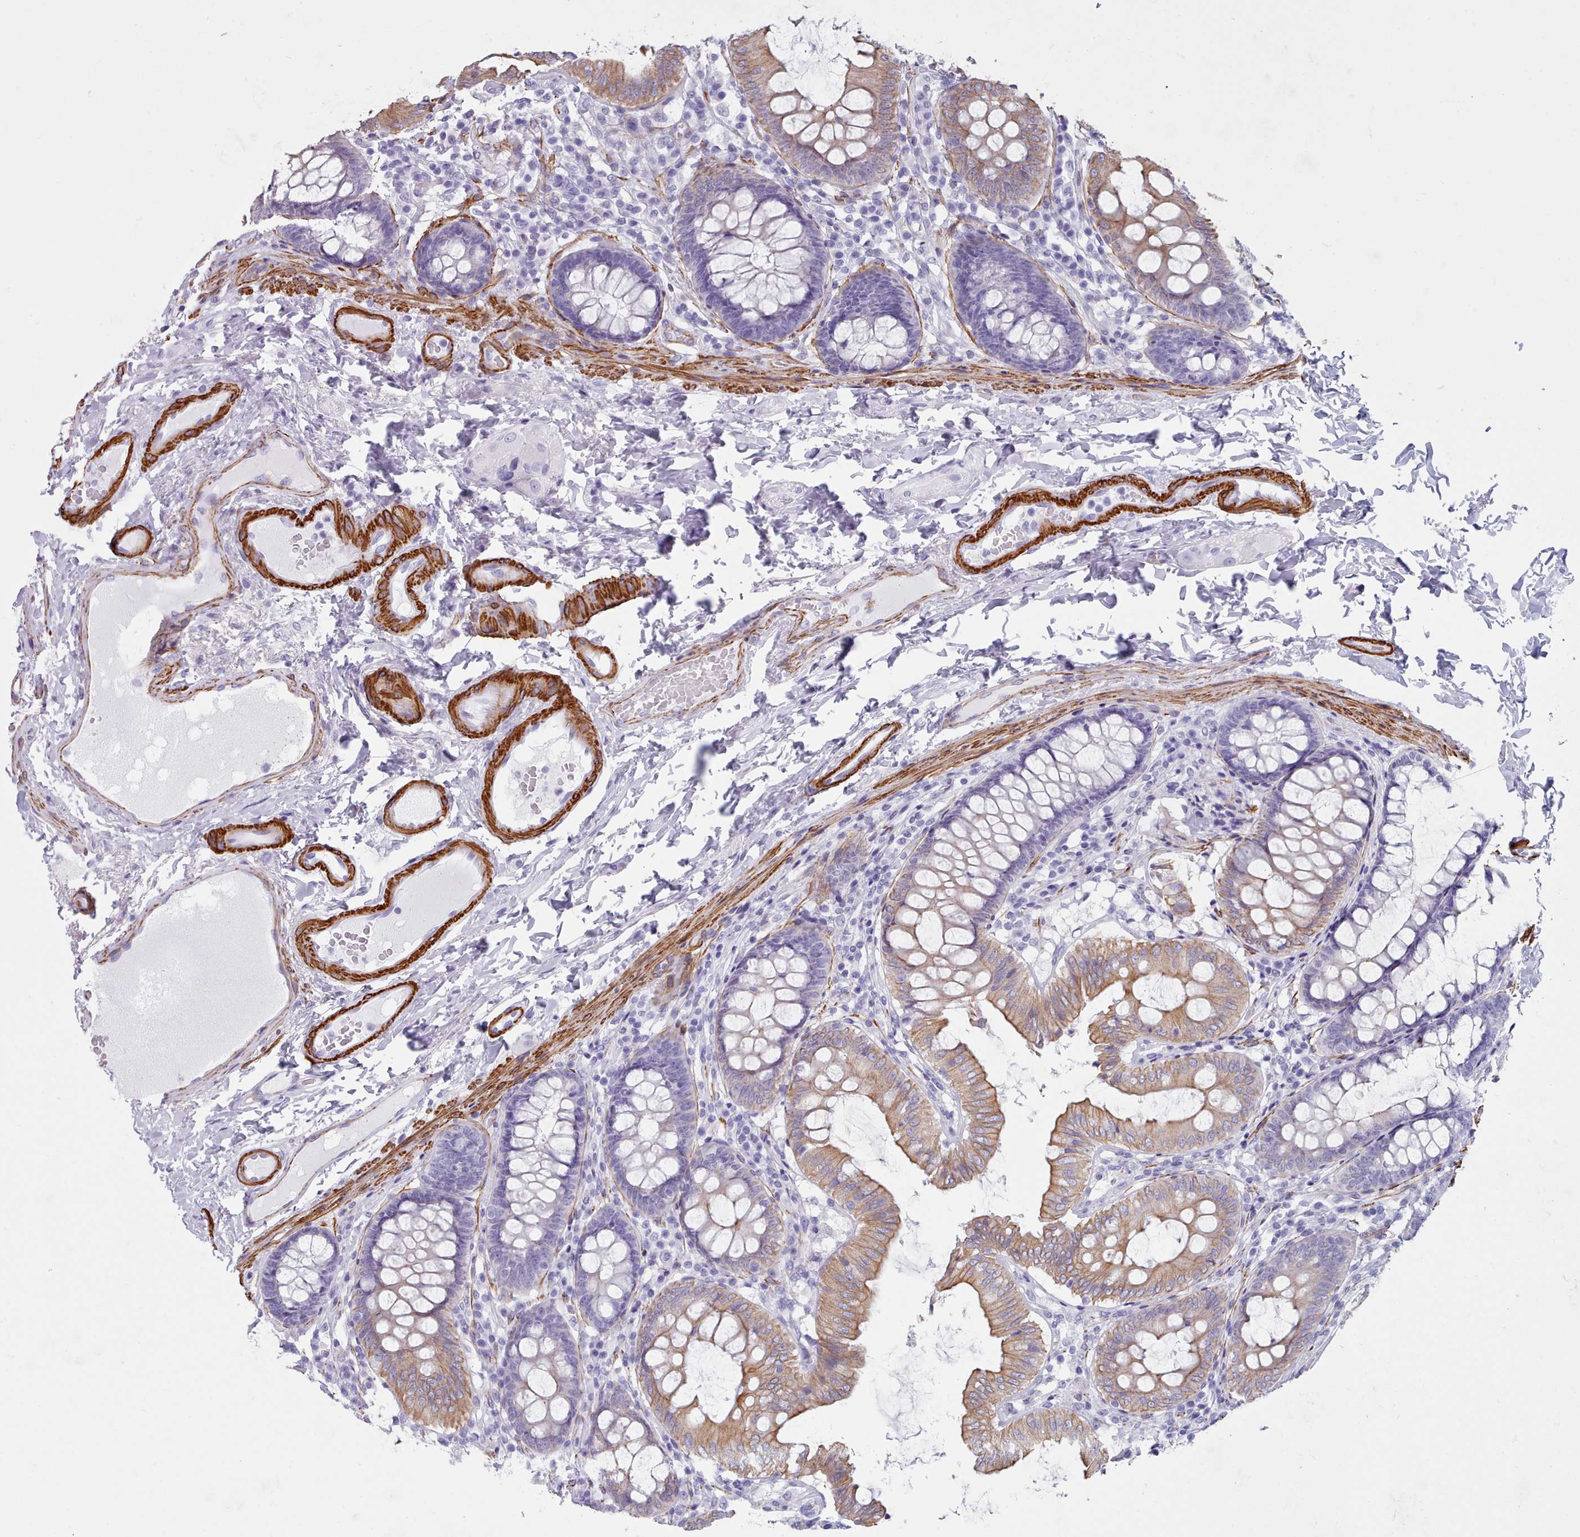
{"staining": {"intensity": "negative", "quantity": "none", "location": "none"}, "tissue": "colon", "cell_type": "Endothelial cells", "image_type": "normal", "snomed": [{"axis": "morphology", "description": "Normal tissue, NOS"}, {"axis": "topography", "description": "Colon"}], "caption": "Immunohistochemical staining of benign colon demonstrates no significant expression in endothelial cells.", "gene": "FPGS", "patient": {"sex": "male", "age": 84}}